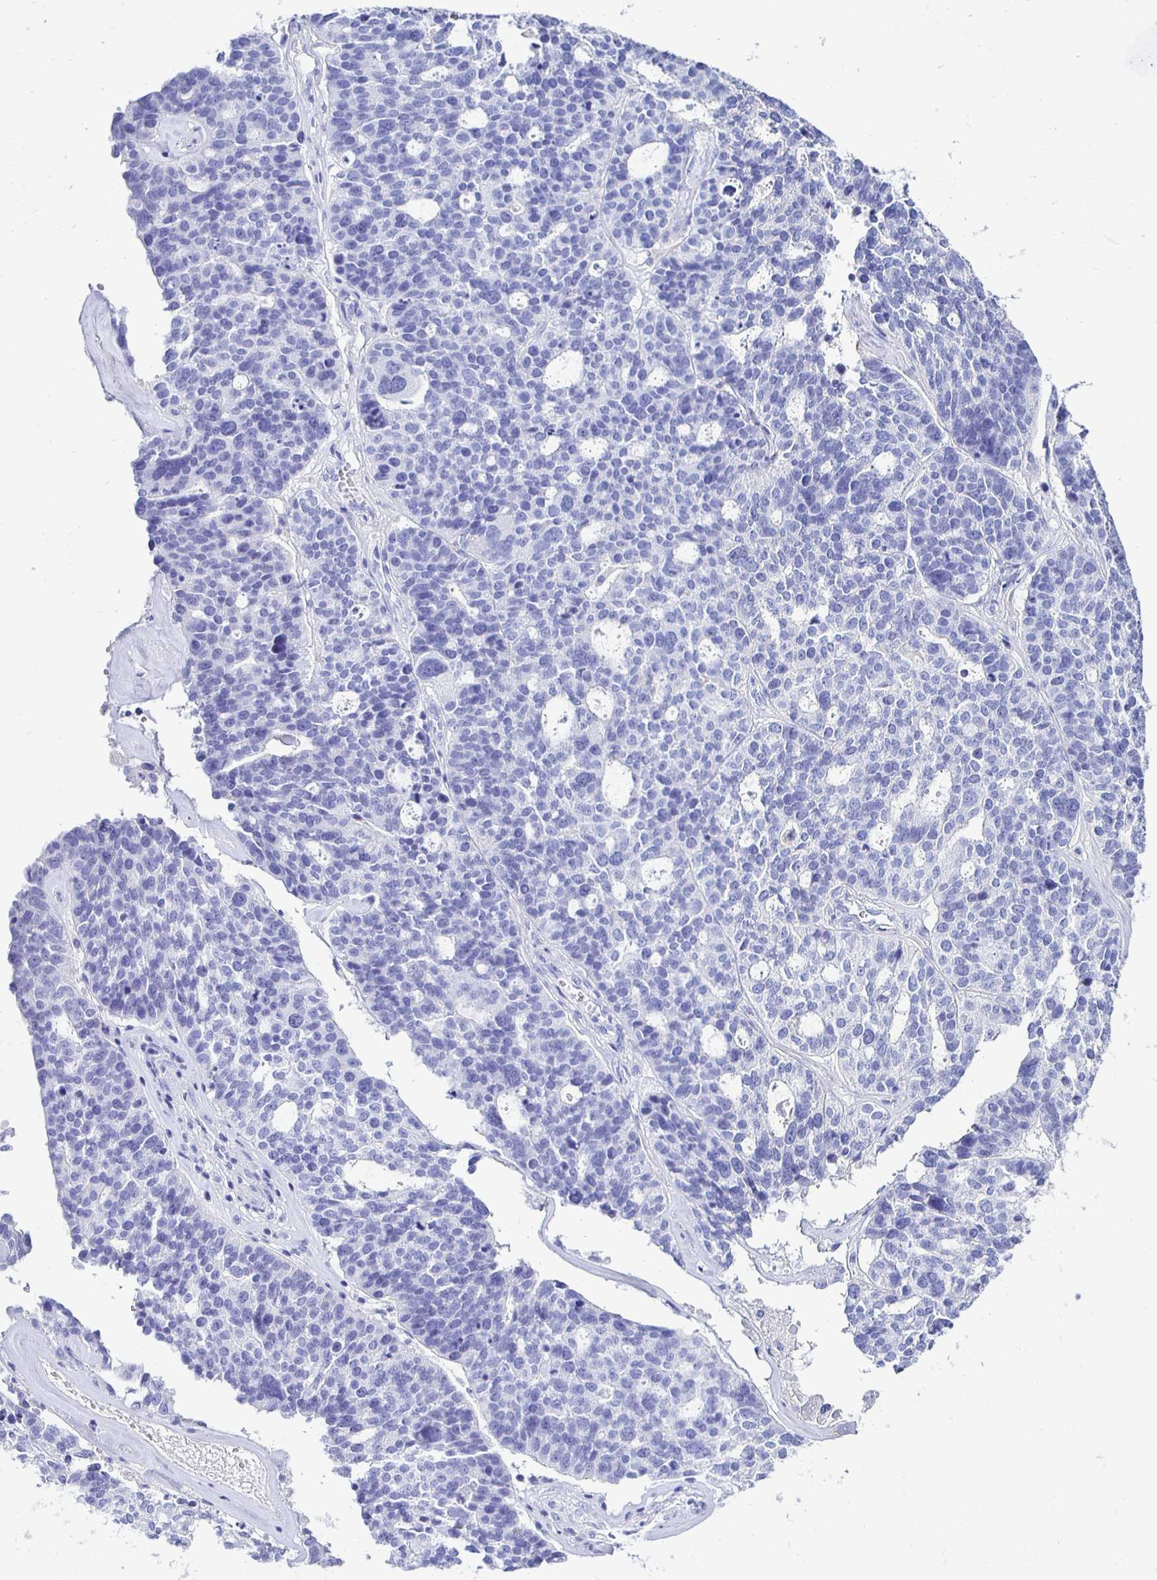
{"staining": {"intensity": "negative", "quantity": "none", "location": "none"}, "tissue": "ovarian cancer", "cell_type": "Tumor cells", "image_type": "cancer", "snomed": [{"axis": "morphology", "description": "Cystadenocarcinoma, serous, NOS"}, {"axis": "topography", "description": "Ovary"}], "caption": "A histopathology image of human ovarian serous cystadenocarcinoma is negative for staining in tumor cells.", "gene": "UMOD", "patient": {"sex": "female", "age": 59}}